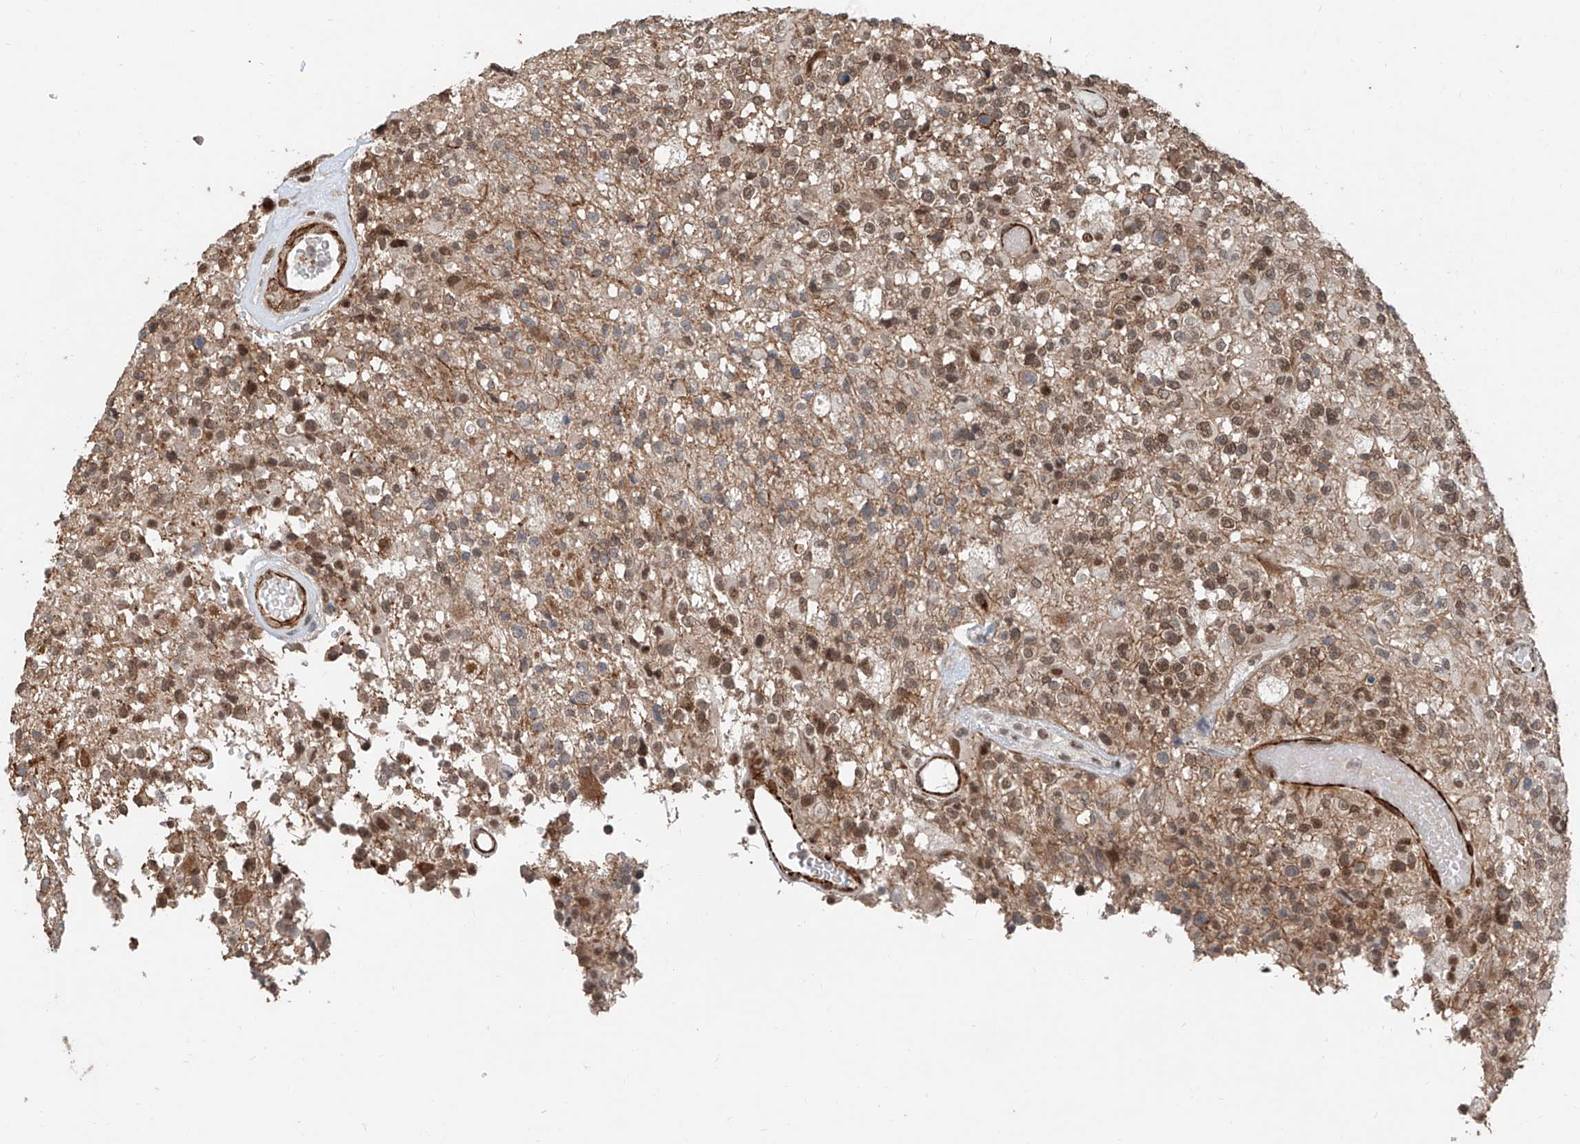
{"staining": {"intensity": "weak", "quantity": "25%-75%", "location": "cytoplasmic/membranous,nuclear"}, "tissue": "glioma", "cell_type": "Tumor cells", "image_type": "cancer", "snomed": [{"axis": "morphology", "description": "Glioma, malignant, High grade"}, {"axis": "morphology", "description": "Glioblastoma, NOS"}, {"axis": "topography", "description": "Brain"}], "caption": "Weak cytoplasmic/membranous and nuclear staining is appreciated in about 25%-75% of tumor cells in glioblastoma.", "gene": "SDE2", "patient": {"sex": "male", "age": 60}}